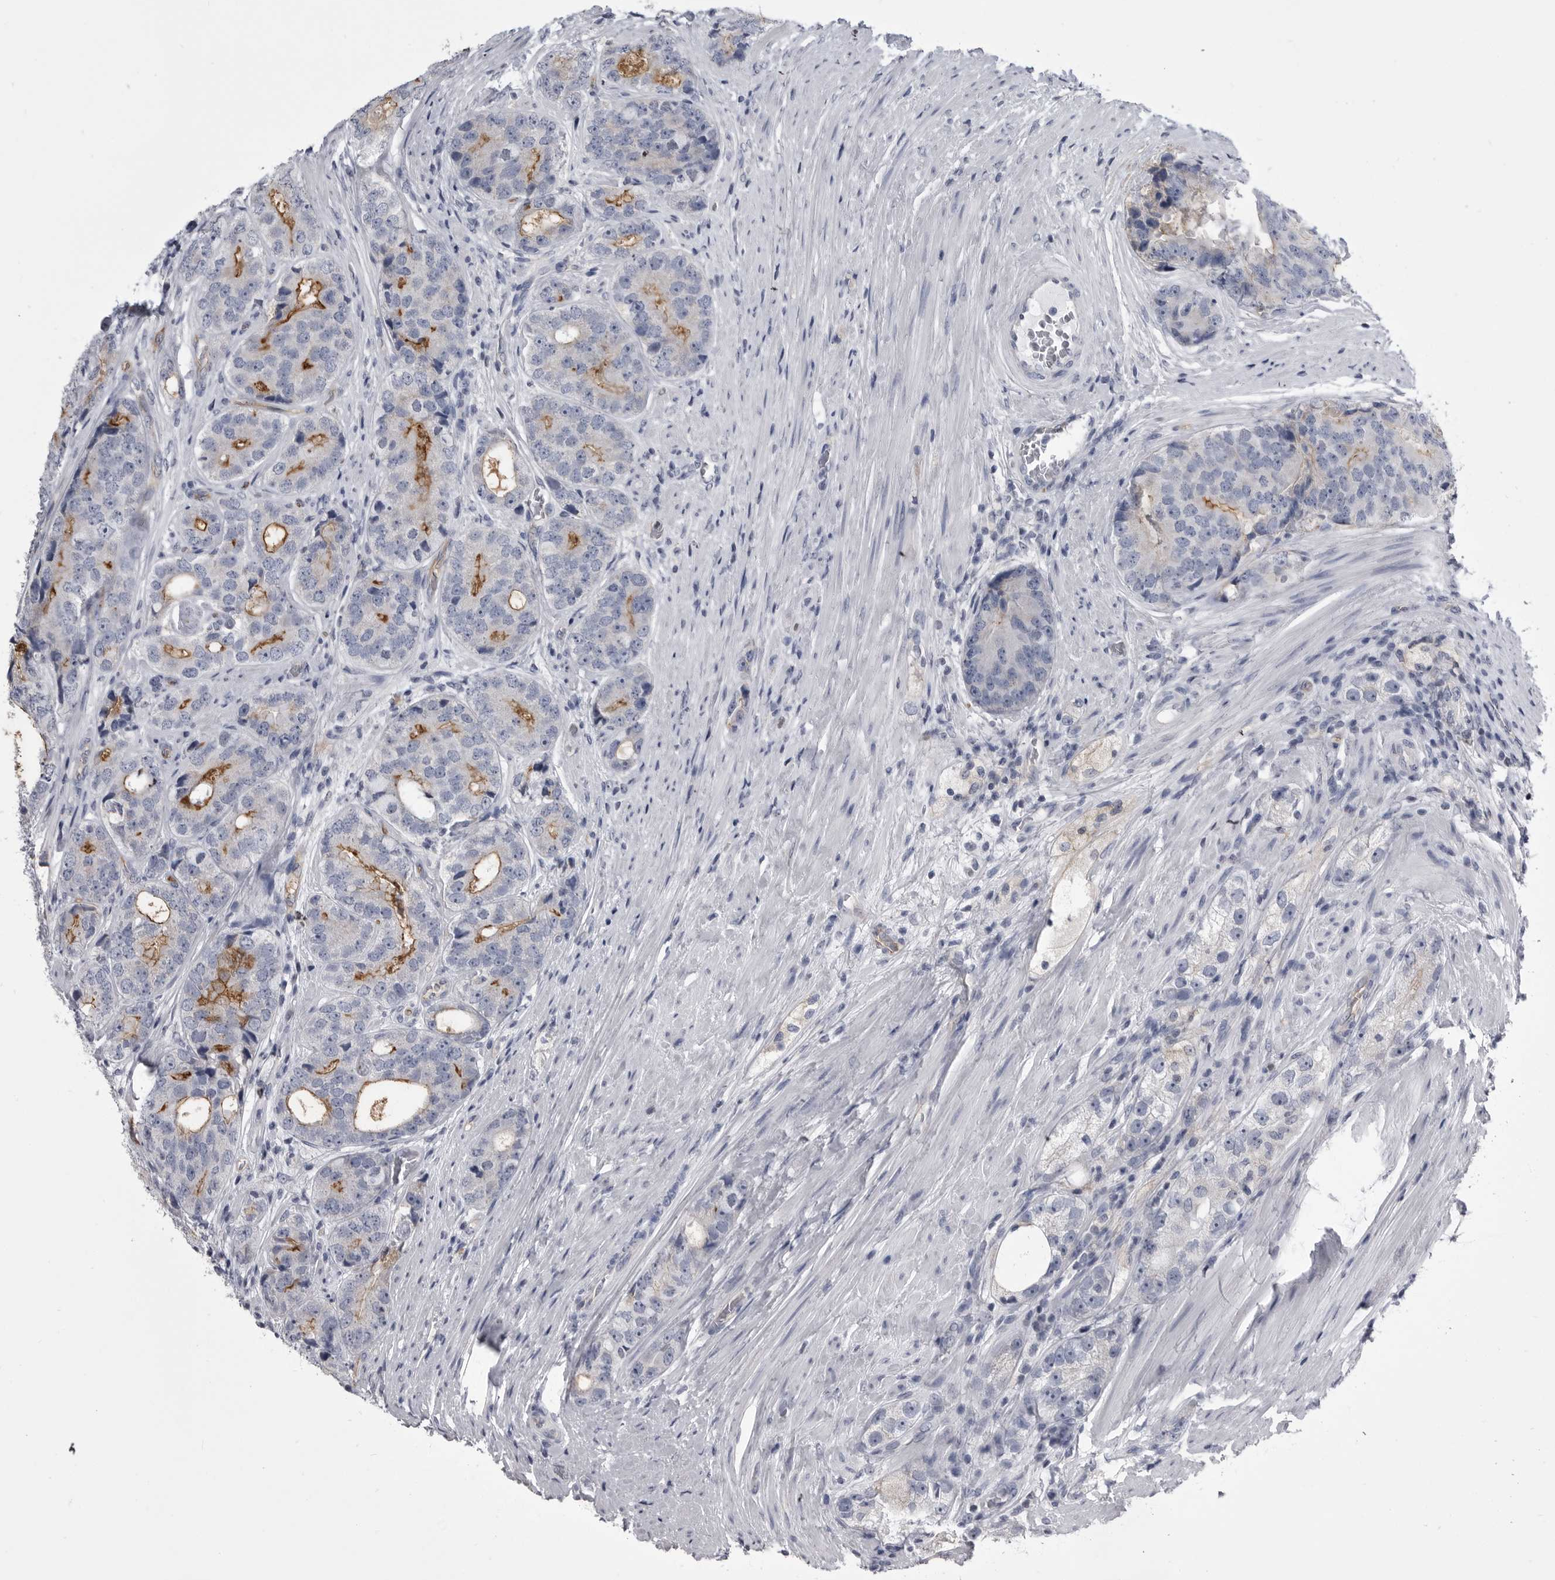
{"staining": {"intensity": "moderate", "quantity": "25%-75%", "location": "cytoplasmic/membranous"}, "tissue": "prostate cancer", "cell_type": "Tumor cells", "image_type": "cancer", "snomed": [{"axis": "morphology", "description": "Adenocarcinoma, High grade"}, {"axis": "topography", "description": "Prostate"}], "caption": "Immunohistochemical staining of human high-grade adenocarcinoma (prostate) displays medium levels of moderate cytoplasmic/membranous staining in approximately 25%-75% of tumor cells.", "gene": "OPLAH", "patient": {"sex": "male", "age": 56}}